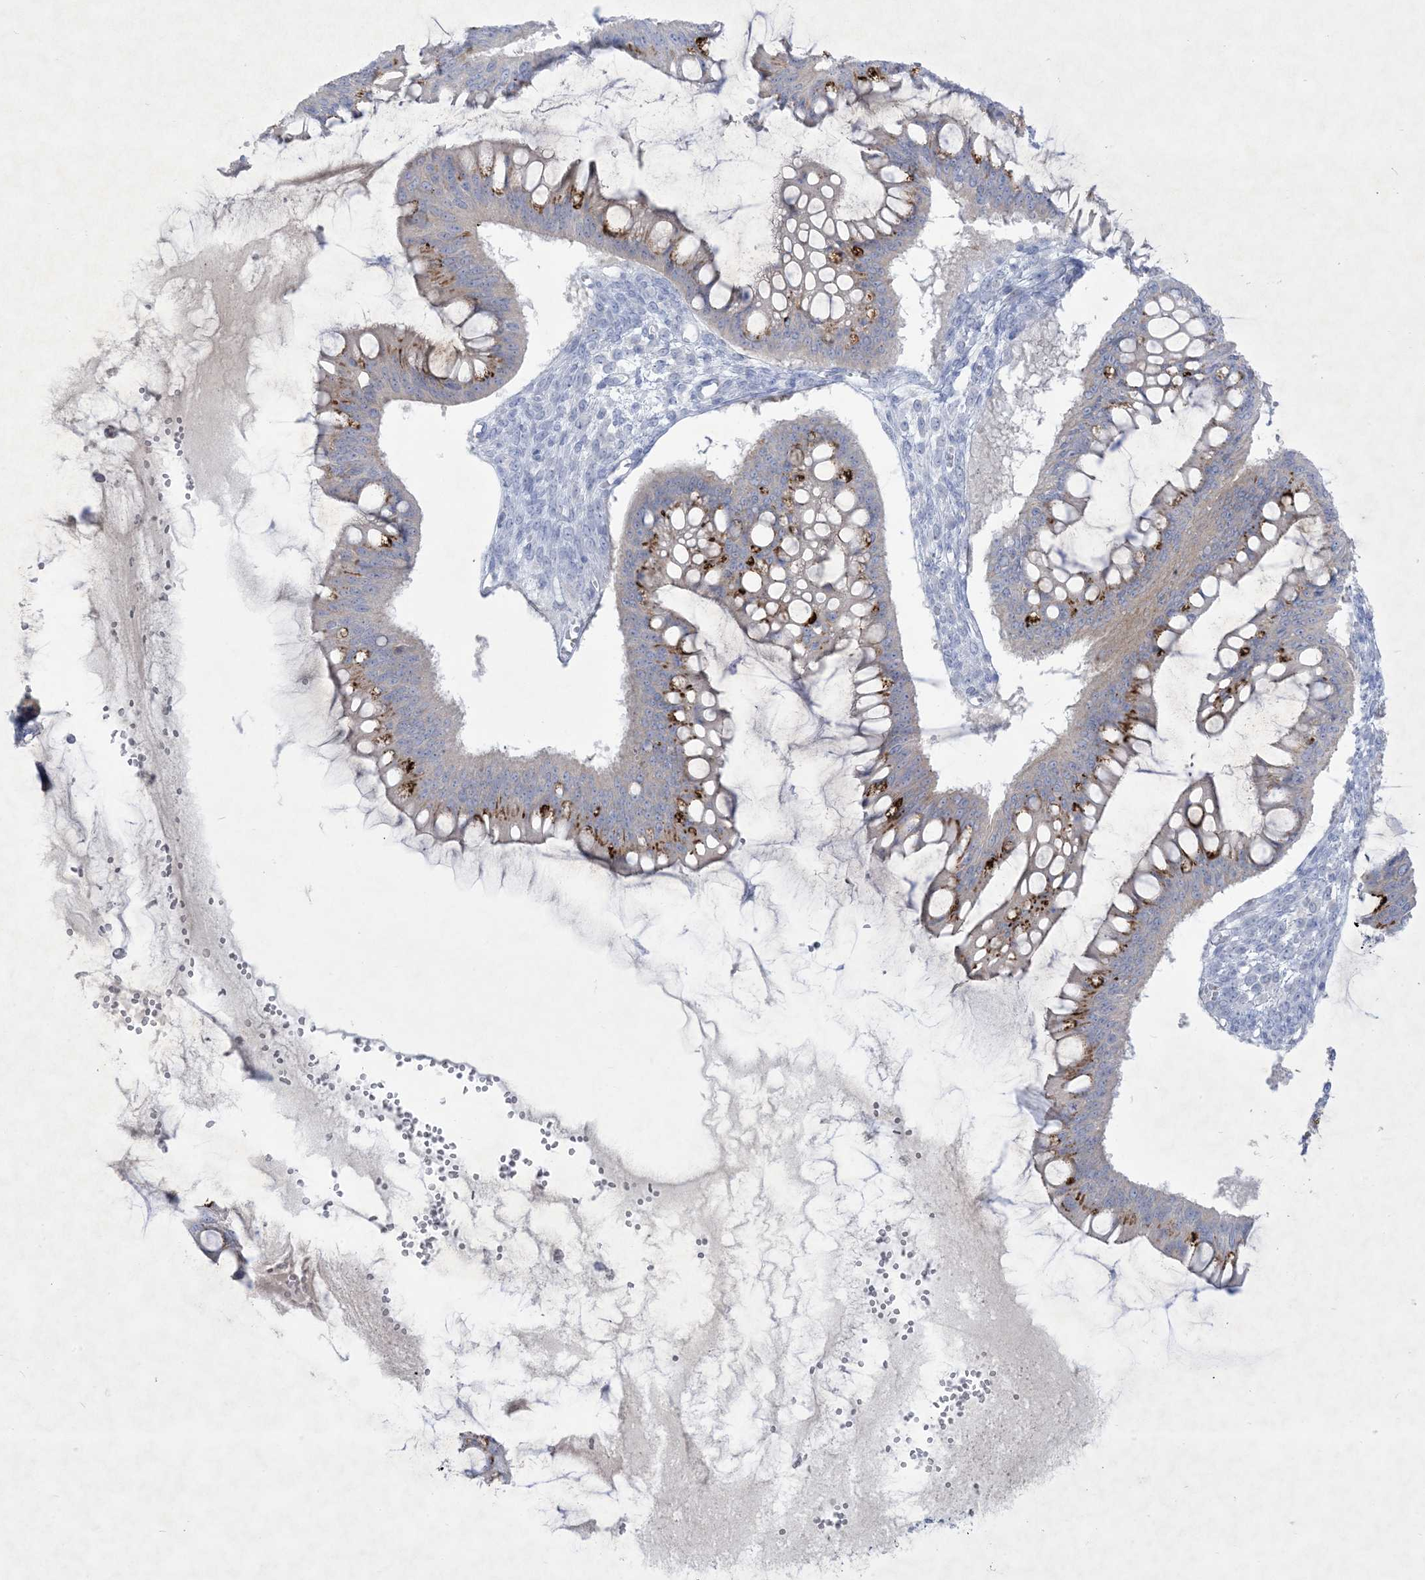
{"staining": {"intensity": "moderate", "quantity": ">75%", "location": "cytoplasmic/membranous"}, "tissue": "ovarian cancer", "cell_type": "Tumor cells", "image_type": "cancer", "snomed": [{"axis": "morphology", "description": "Cystadenocarcinoma, mucinous, NOS"}, {"axis": "topography", "description": "Ovary"}], "caption": "Protein staining of mucinous cystadenocarcinoma (ovarian) tissue demonstrates moderate cytoplasmic/membranous positivity in about >75% of tumor cells.", "gene": "B3GNT7", "patient": {"sex": "female", "age": 73}}